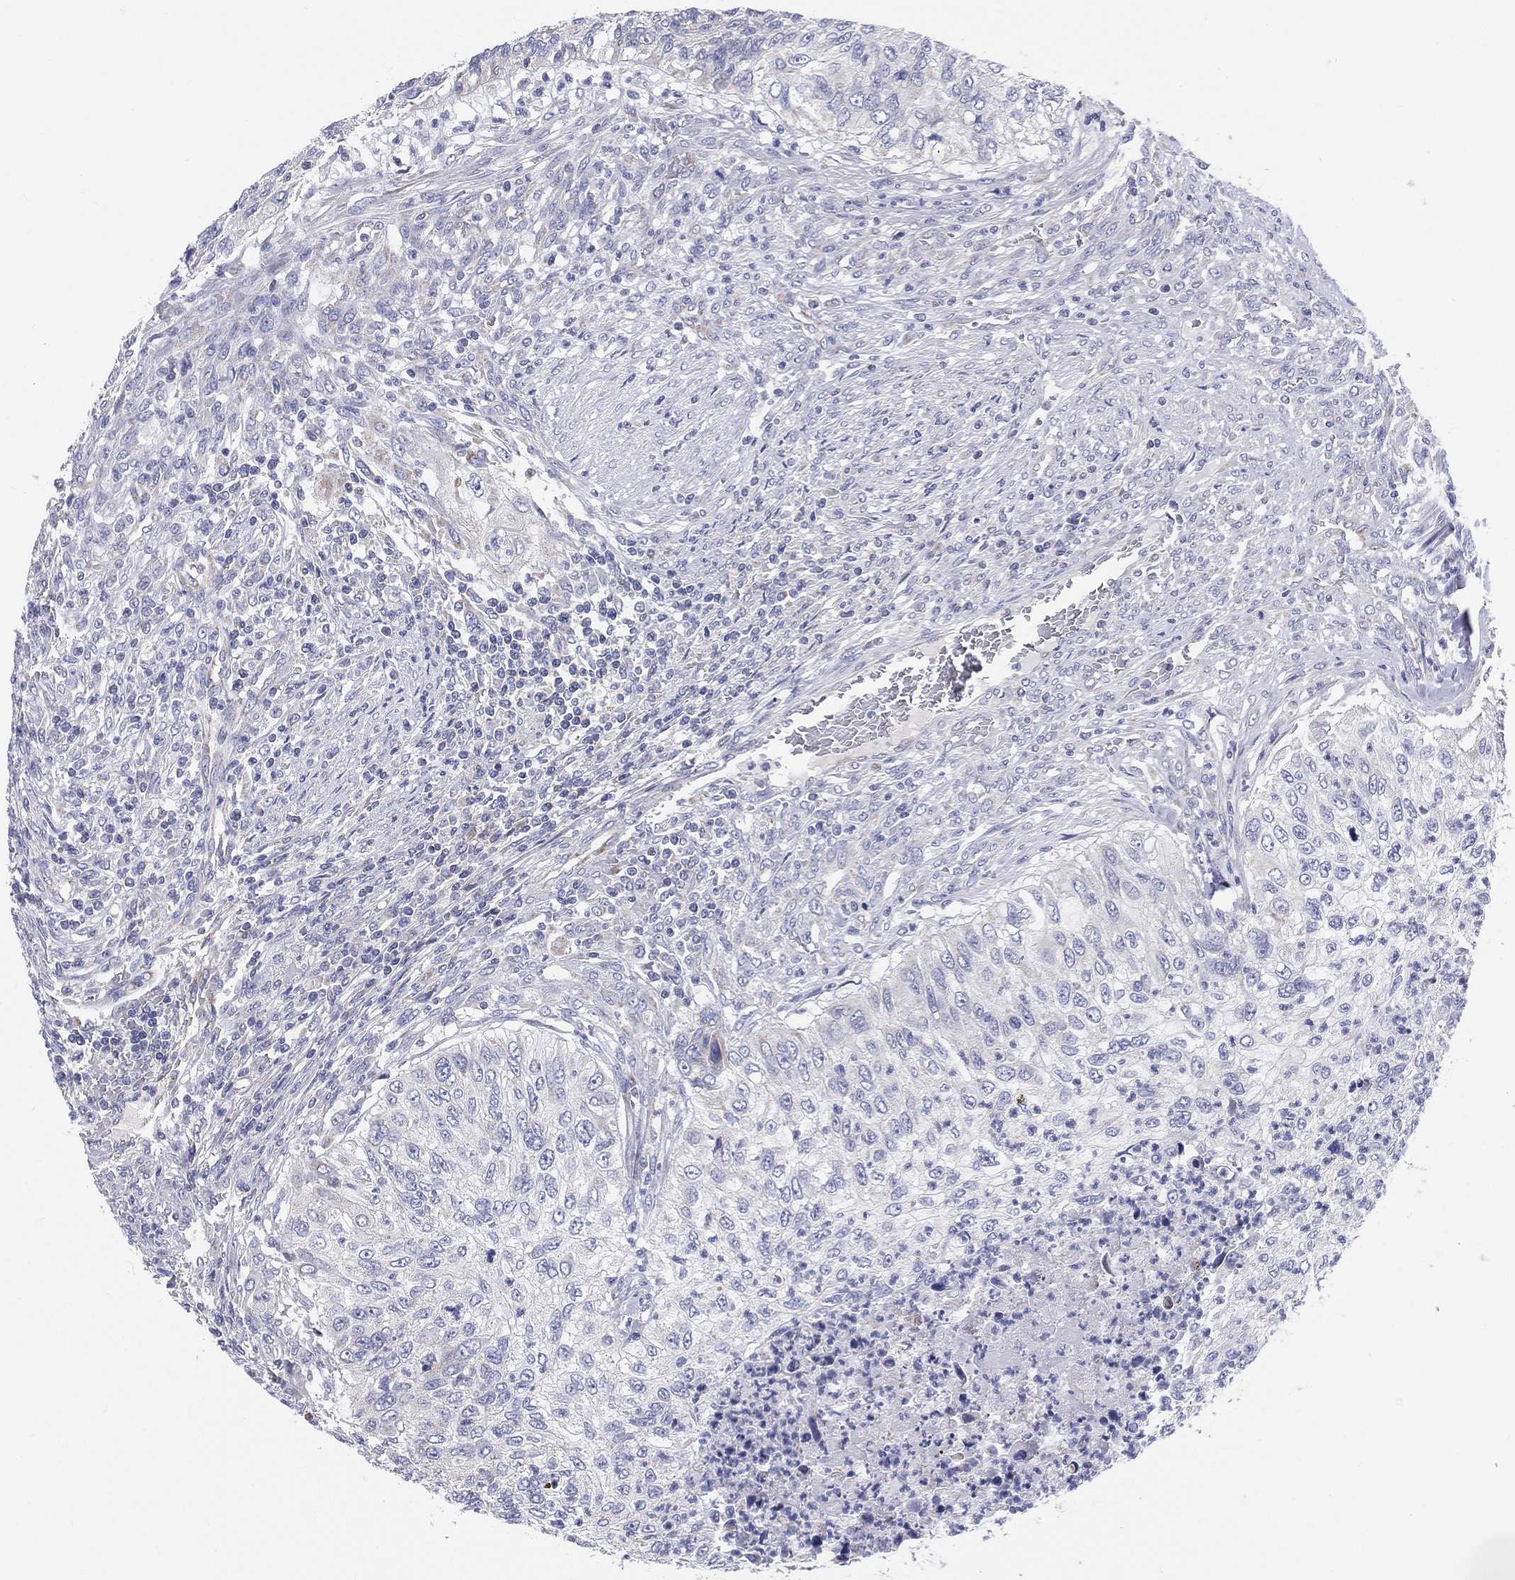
{"staining": {"intensity": "negative", "quantity": "none", "location": "none"}, "tissue": "urothelial cancer", "cell_type": "Tumor cells", "image_type": "cancer", "snomed": [{"axis": "morphology", "description": "Urothelial carcinoma, High grade"}, {"axis": "topography", "description": "Urinary bladder"}], "caption": "DAB (3,3'-diaminobenzidine) immunohistochemical staining of urothelial carcinoma (high-grade) reveals no significant expression in tumor cells.", "gene": "PWWP3A", "patient": {"sex": "female", "age": 60}}